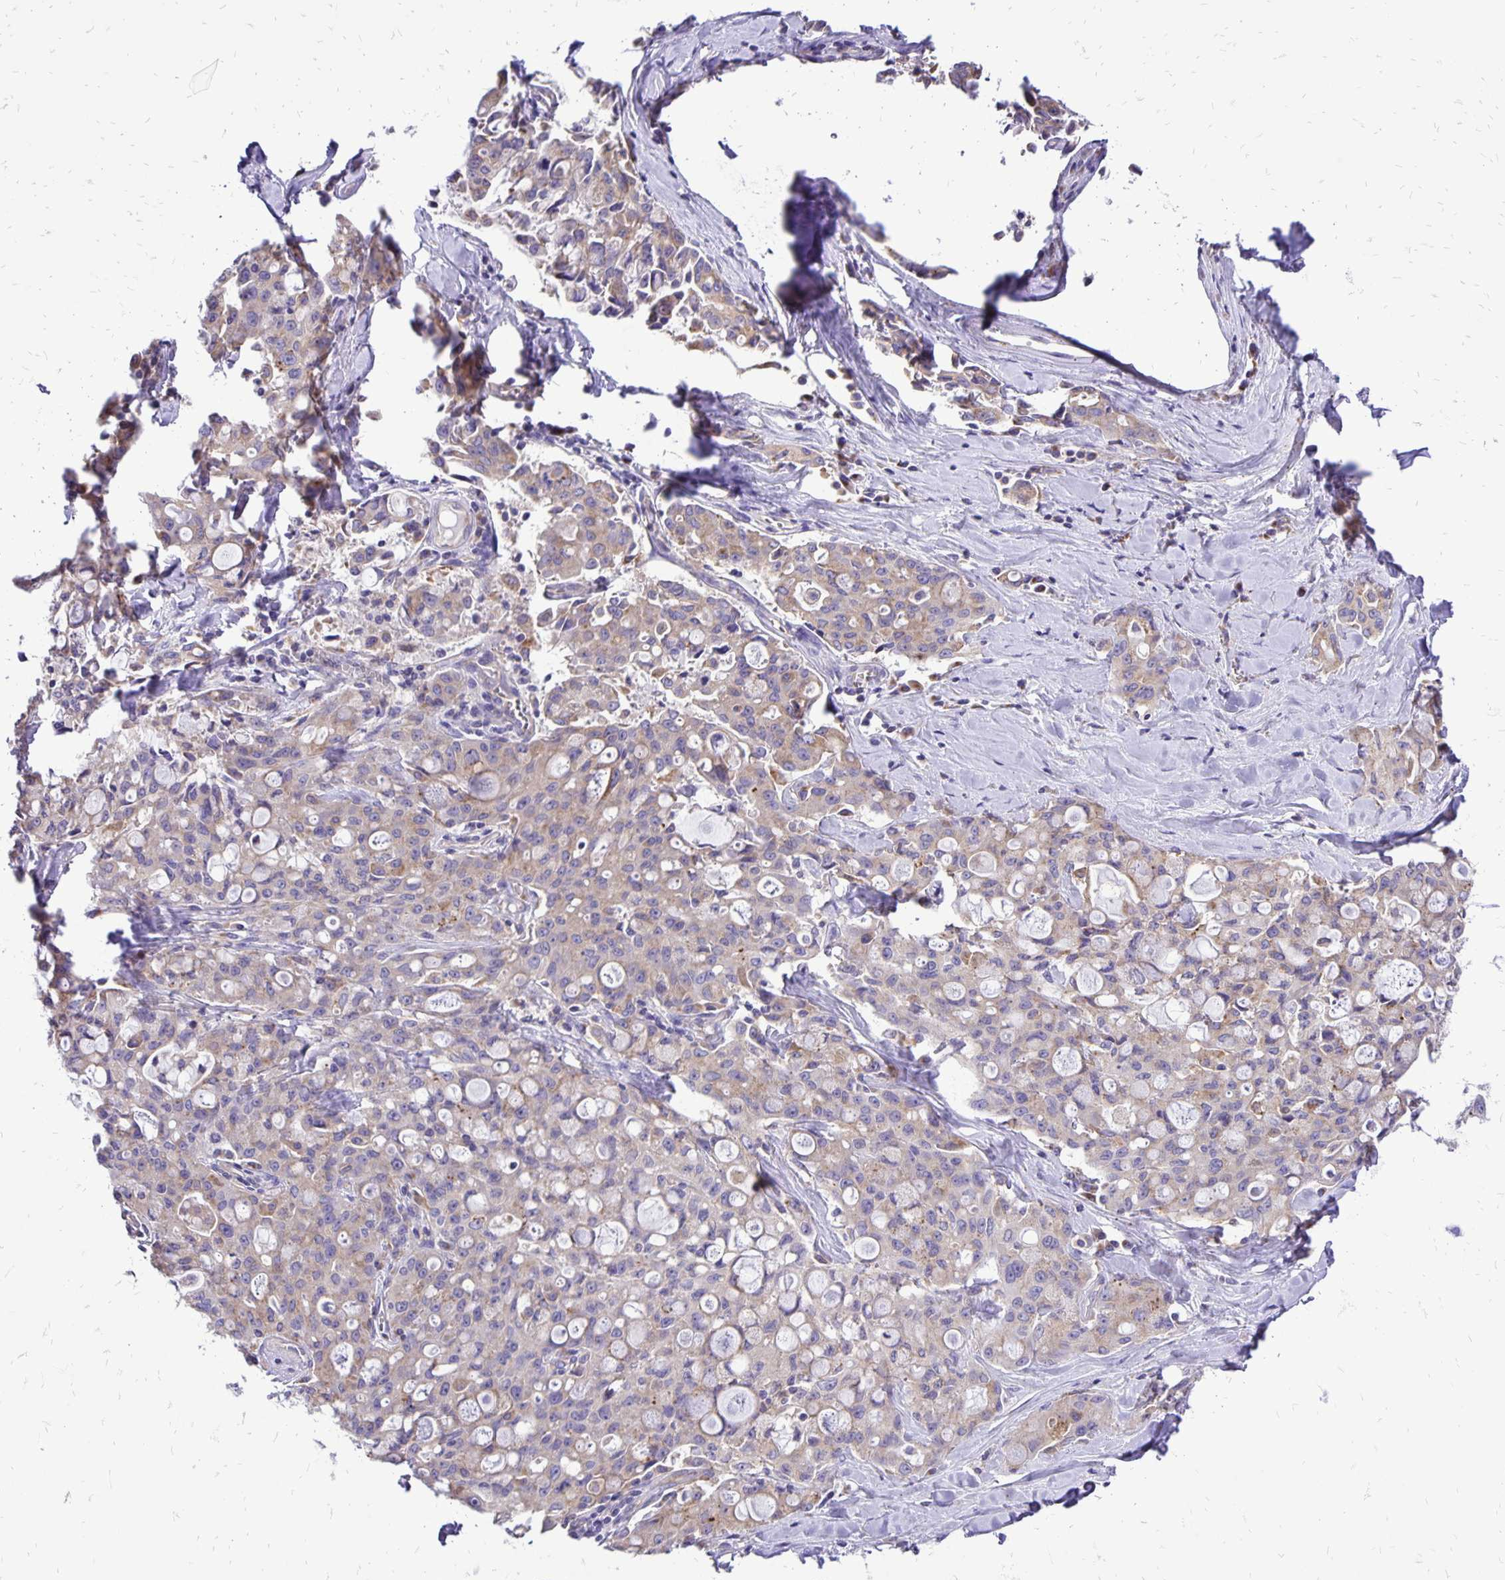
{"staining": {"intensity": "weak", "quantity": ">75%", "location": "cytoplasmic/membranous"}, "tissue": "lung cancer", "cell_type": "Tumor cells", "image_type": "cancer", "snomed": [{"axis": "morphology", "description": "Adenocarcinoma, NOS"}, {"axis": "topography", "description": "Lung"}], "caption": "Immunohistochemical staining of lung adenocarcinoma displays low levels of weak cytoplasmic/membranous protein expression in approximately >75% of tumor cells. (Stains: DAB (3,3'-diaminobenzidine) in brown, nuclei in blue, Microscopy: brightfield microscopy at high magnification).", "gene": "EIF5A", "patient": {"sex": "female", "age": 44}}